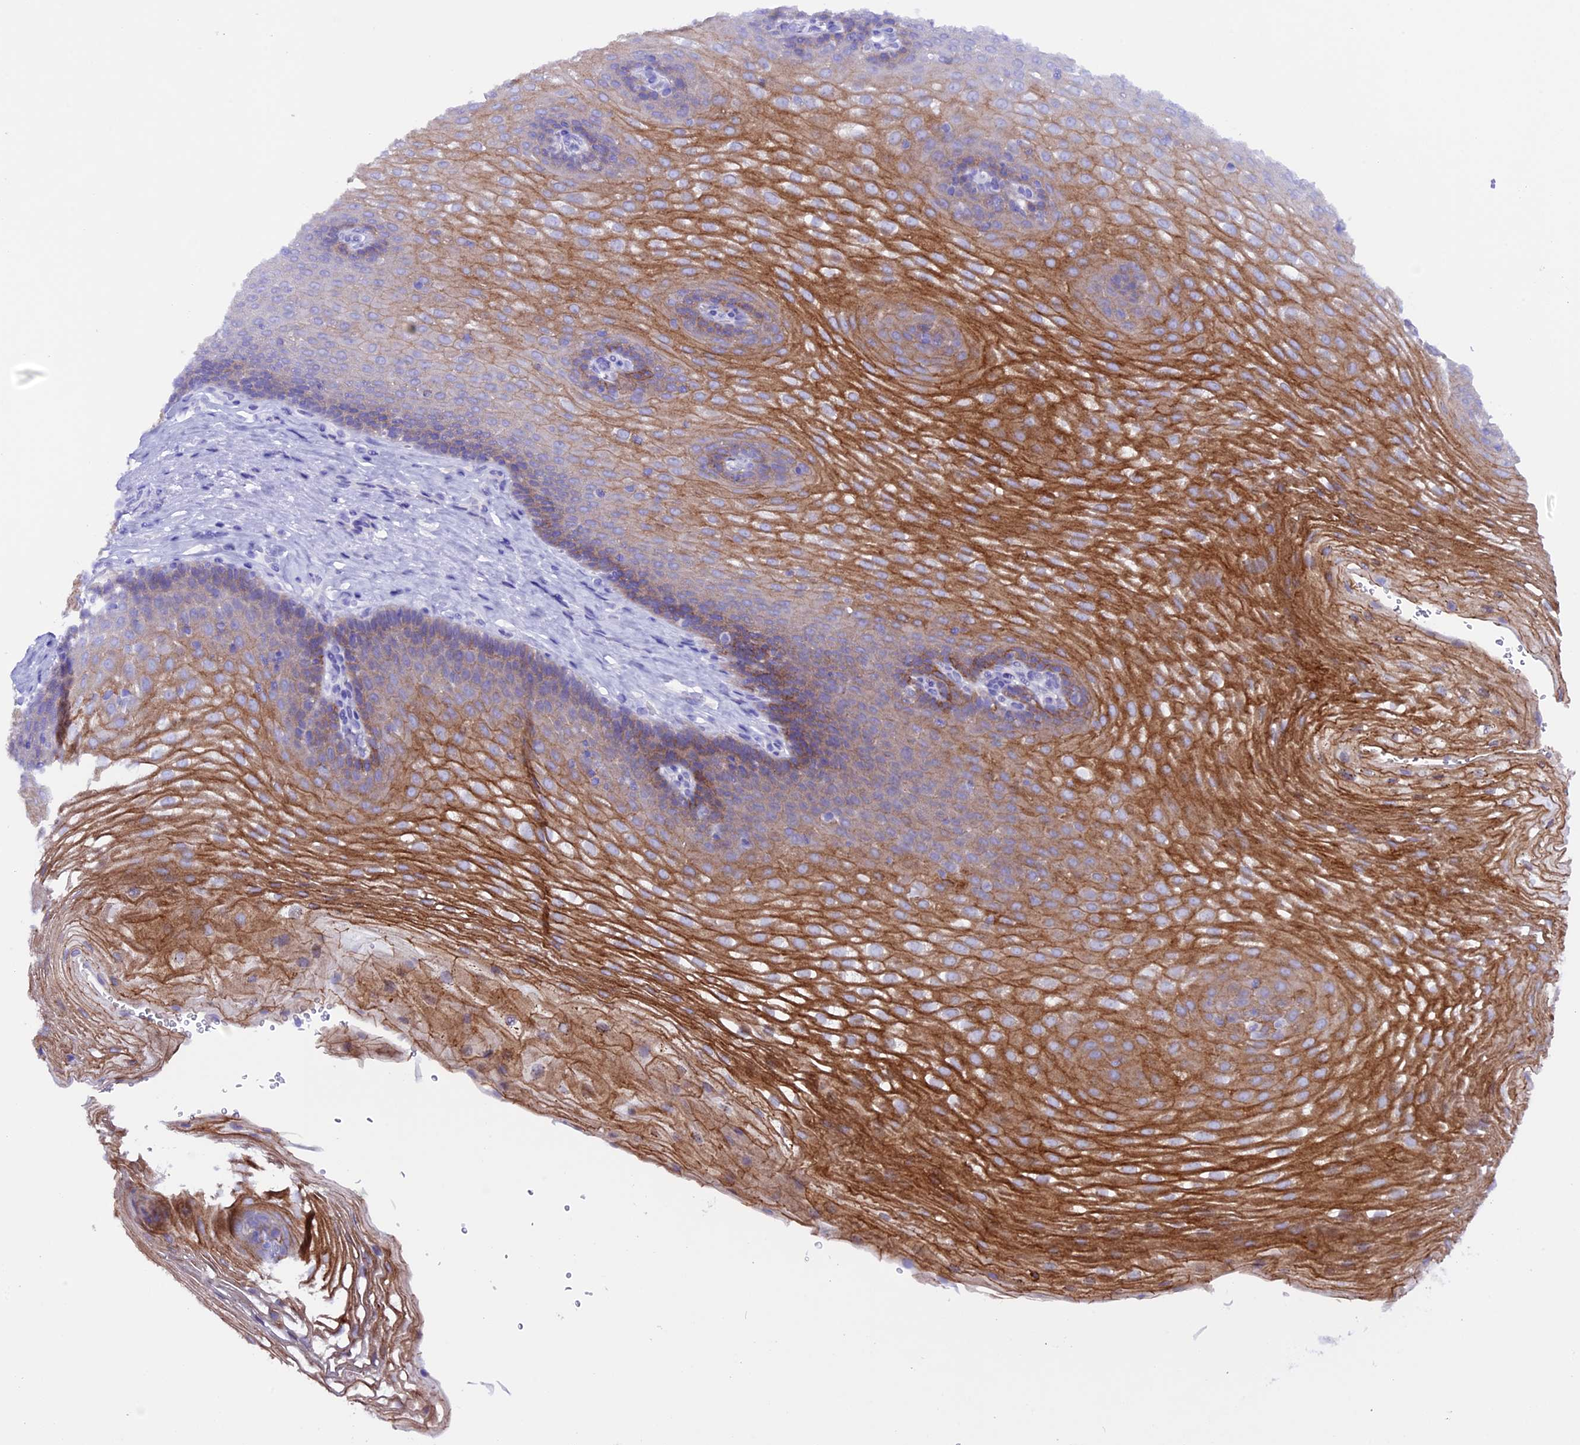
{"staining": {"intensity": "strong", "quantity": "<25%", "location": "cytoplasmic/membranous"}, "tissue": "esophagus", "cell_type": "Squamous epithelial cells", "image_type": "normal", "snomed": [{"axis": "morphology", "description": "Normal tissue, NOS"}, {"axis": "topography", "description": "Esophagus"}], "caption": "A high-resolution photomicrograph shows IHC staining of normal esophagus, which displays strong cytoplasmic/membranous staining in approximately <25% of squamous epithelial cells.", "gene": "XKR7", "patient": {"sex": "female", "age": 66}}